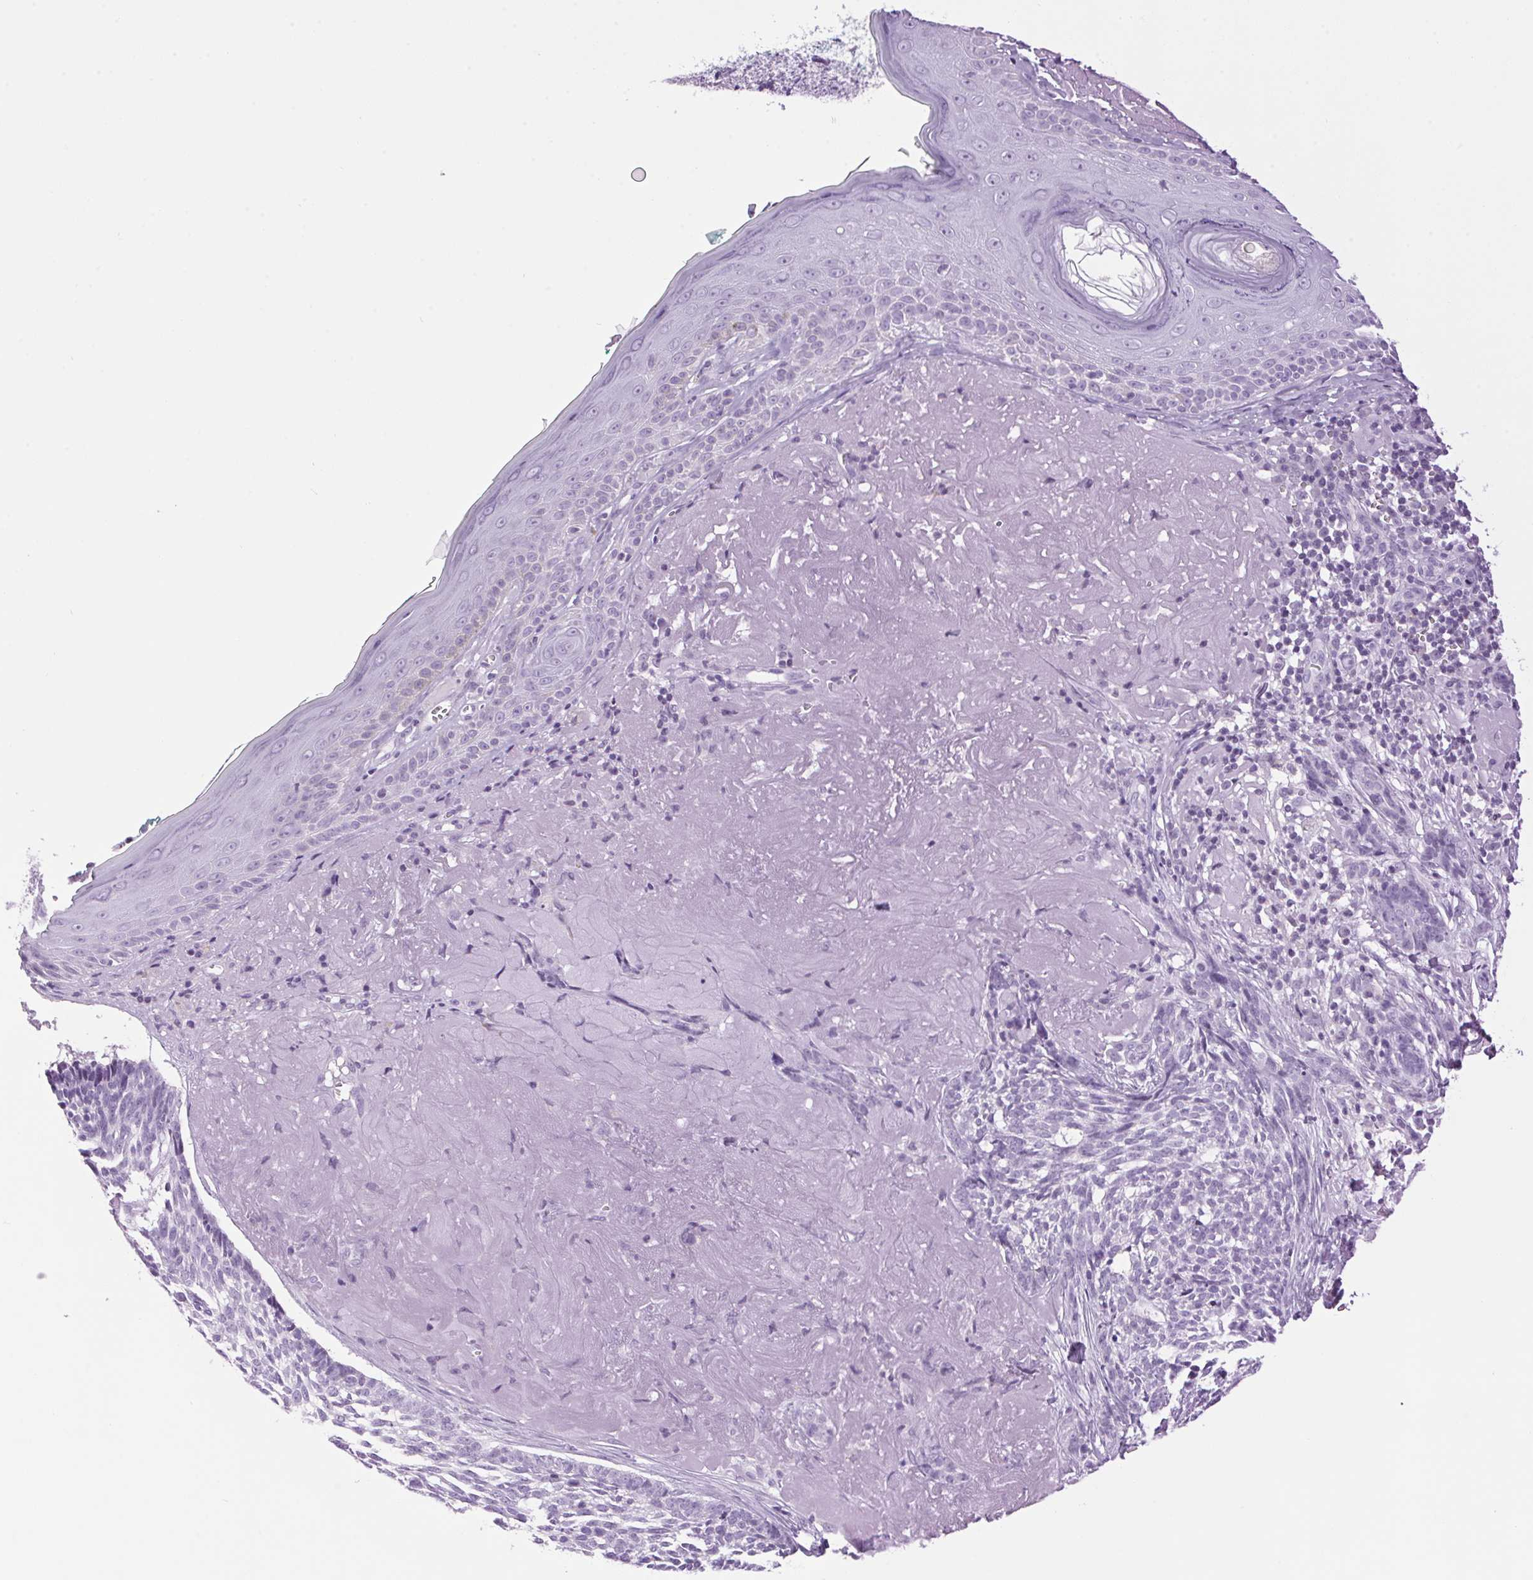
{"staining": {"intensity": "negative", "quantity": "none", "location": "none"}, "tissue": "skin cancer", "cell_type": "Tumor cells", "image_type": "cancer", "snomed": [{"axis": "morphology", "description": "Basal cell carcinoma"}, {"axis": "topography", "description": "Skin"}, {"axis": "topography", "description": "Skin of face"}], "caption": "Protein analysis of skin cancer (basal cell carcinoma) displays no significant positivity in tumor cells.", "gene": "TMEM88B", "patient": {"sex": "female", "age": 95}}